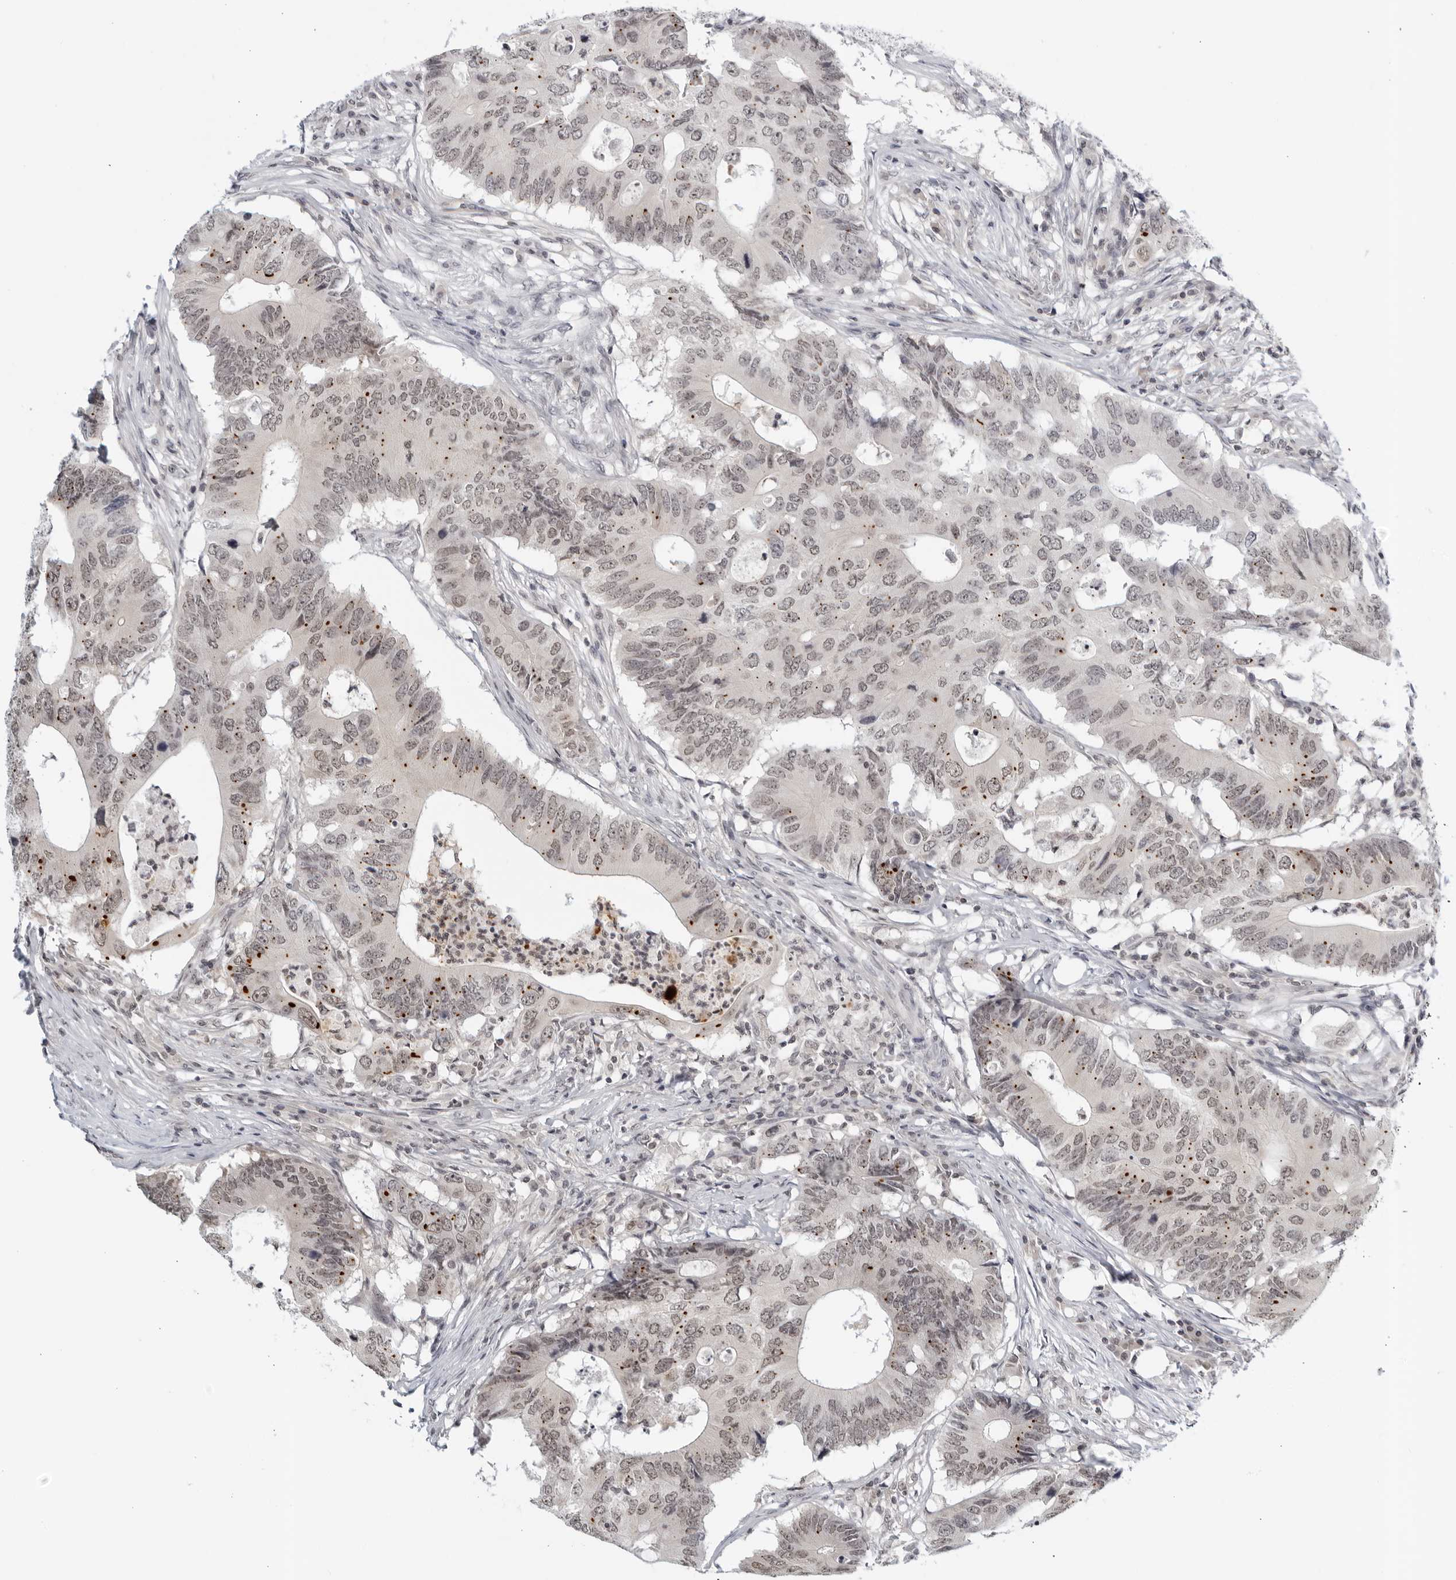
{"staining": {"intensity": "weak", "quantity": ">75%", "location": "nuclear"}, "tissue": "colorectal cancer", "cell_type": "Tumor cells", "image_type": "cancer", "snomed": [{"axis": "morphology", "description": "Adenocarcinoma, NOS"}, {"axis": "topography", "description": "Colon"}], "caption": "Colorectal cancer (adenocarcinoma) stained with DAB immunohistochemistry (IHC) exhibits low levels of weak nuclear positivity in approximately >75% of tumor cells.", "gene": "CC2D1B", "patient": {"sex": "male", "age": 71}}